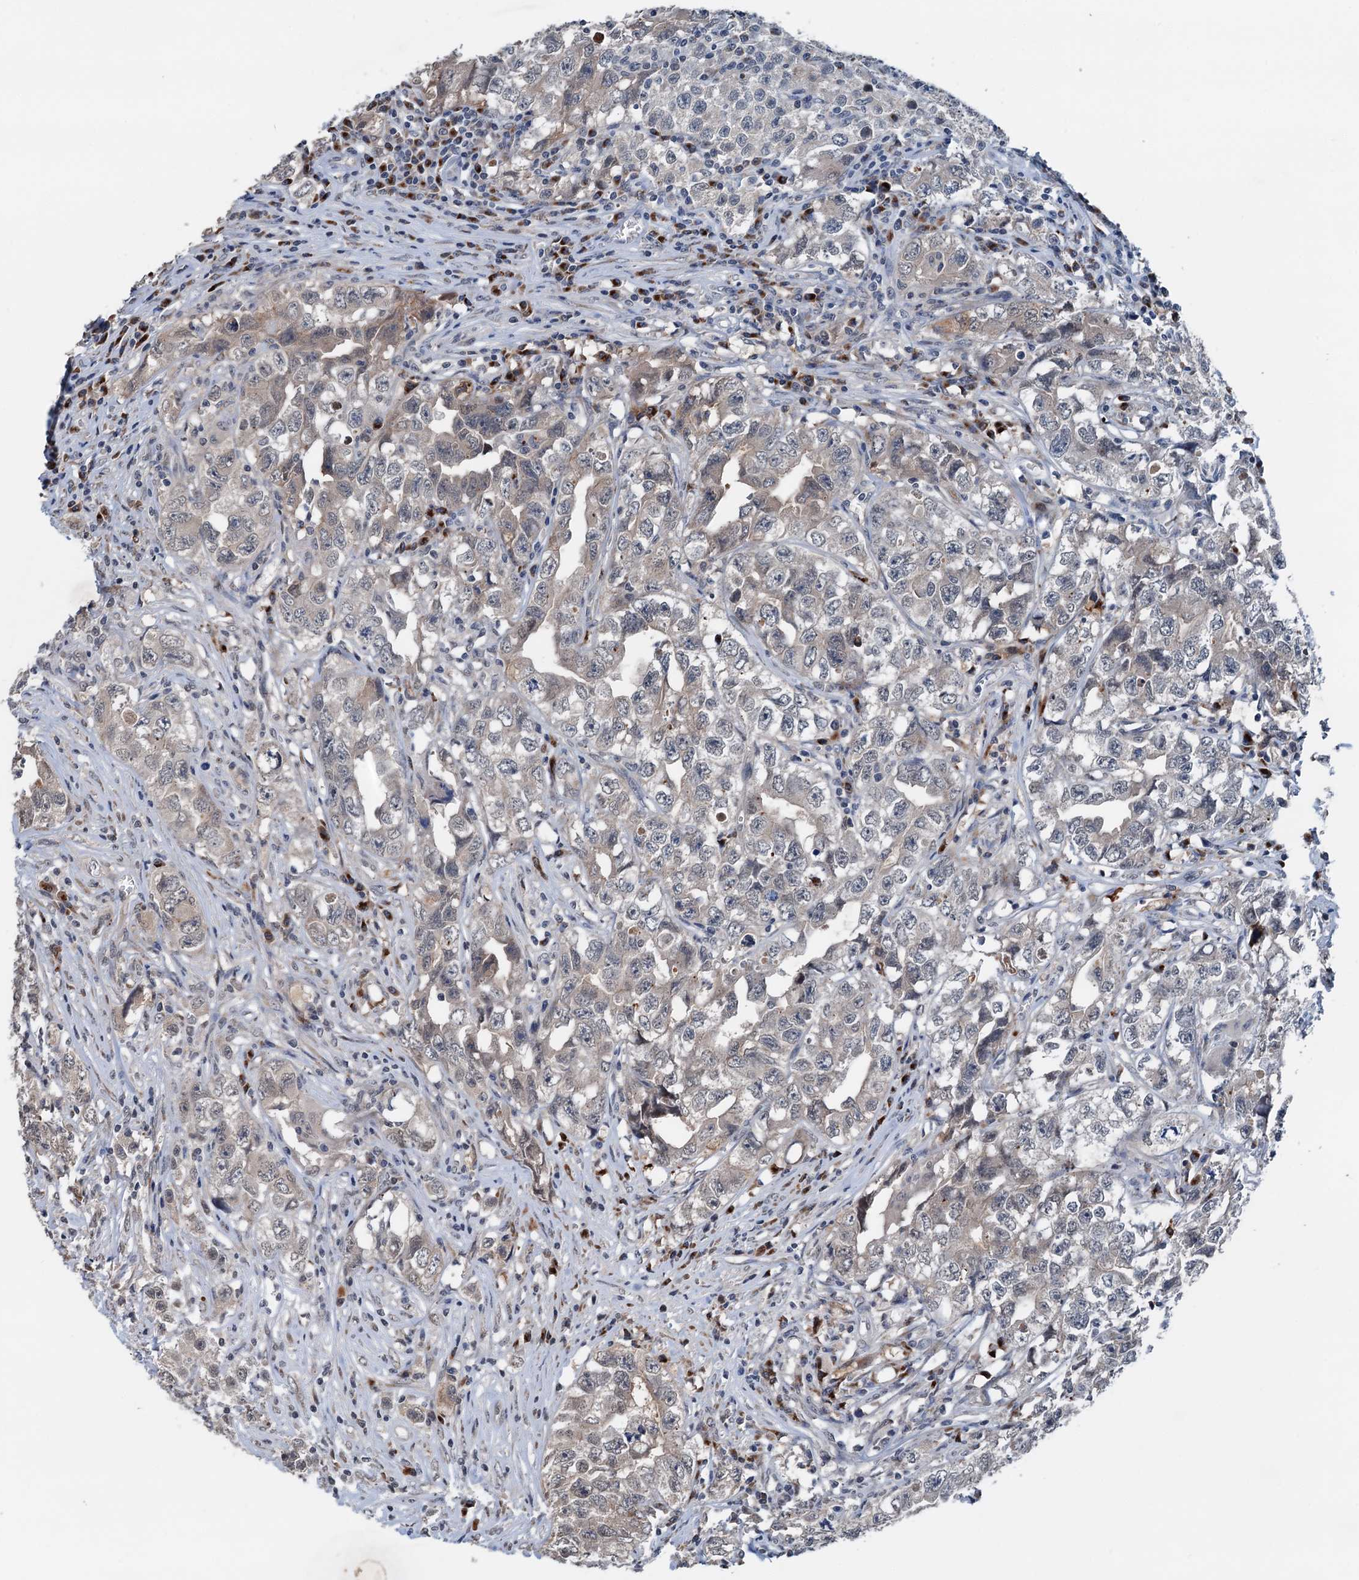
{"staining": {"intensity": "weak", "quantity": "25%-75%", "location": "cytoplasmic/membranous"}, "tissue": "testis cancer", "cell_type": "Tumor cells", "image_type": "cancer", "snomed": [{"axis": "morphology", "description": "Seminoma, NOS"}, {"axis": "morphology", "description": "Carcinoma, Embryonal, NOS"}, {"axis": "topography", "description": "Testis"}], "caption": "Testis cancer stained with DAB (3,3'-diaminobenzidine) immunohistochemistry displays low levels of weak cytoplasmic/membranous staining in about 25%-75% of tumor cells. Nuclei are stained in blue.", "gene": "SHLD1", "patient": {"sex": "male", "age": 43}}